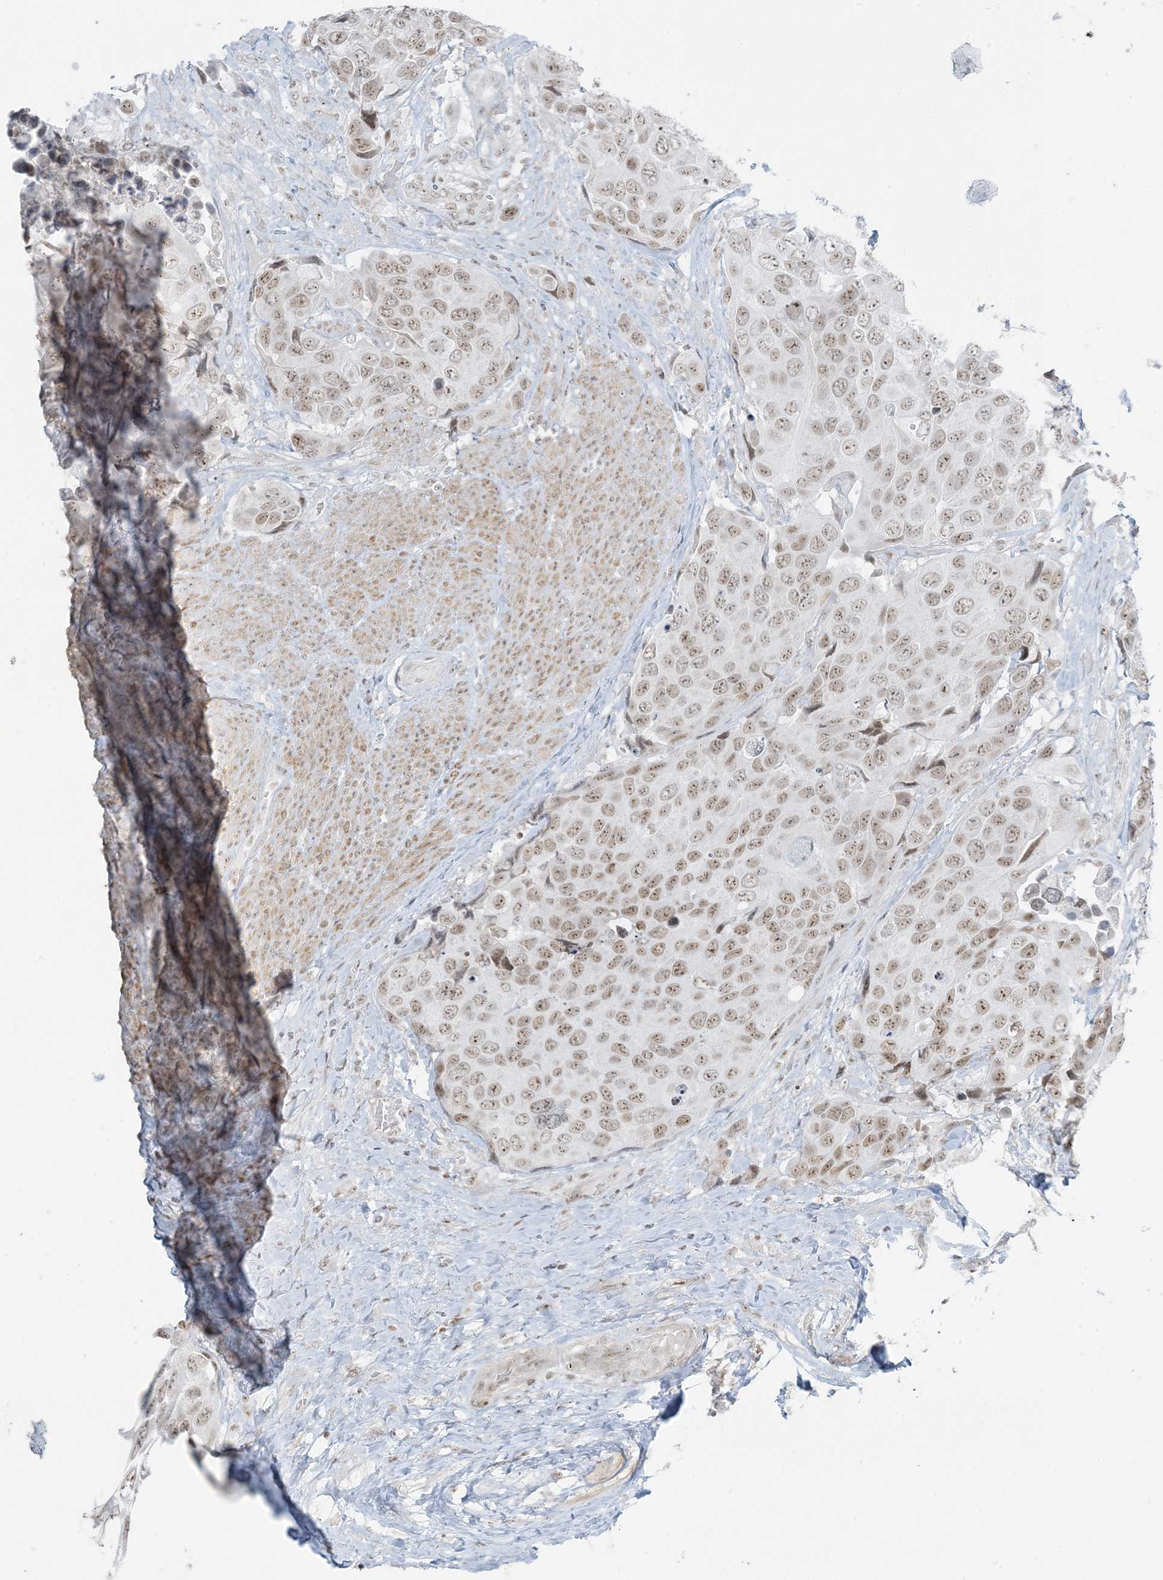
{"staining": {"intensity": "weak", "quantity": ">75%", "location": "nuclear"}, "tissue": "urothelial cancer", "cell_type": "Tumor cells", "image_type": "cancer", "snomed": [{"axis": "morphology", "description": "Urothelial carcinoma, High grade"}, {"axis": "topography", "description": "Urinary bladder"}], "caption": "Brown immunohistochemical staining in human urothelial carcinoma (high-grade) exhibits weak nuclear expression in about >75% of tumor cells.", "gene": "ZNF787", "patient": {"sex": "male", "age": 74}}